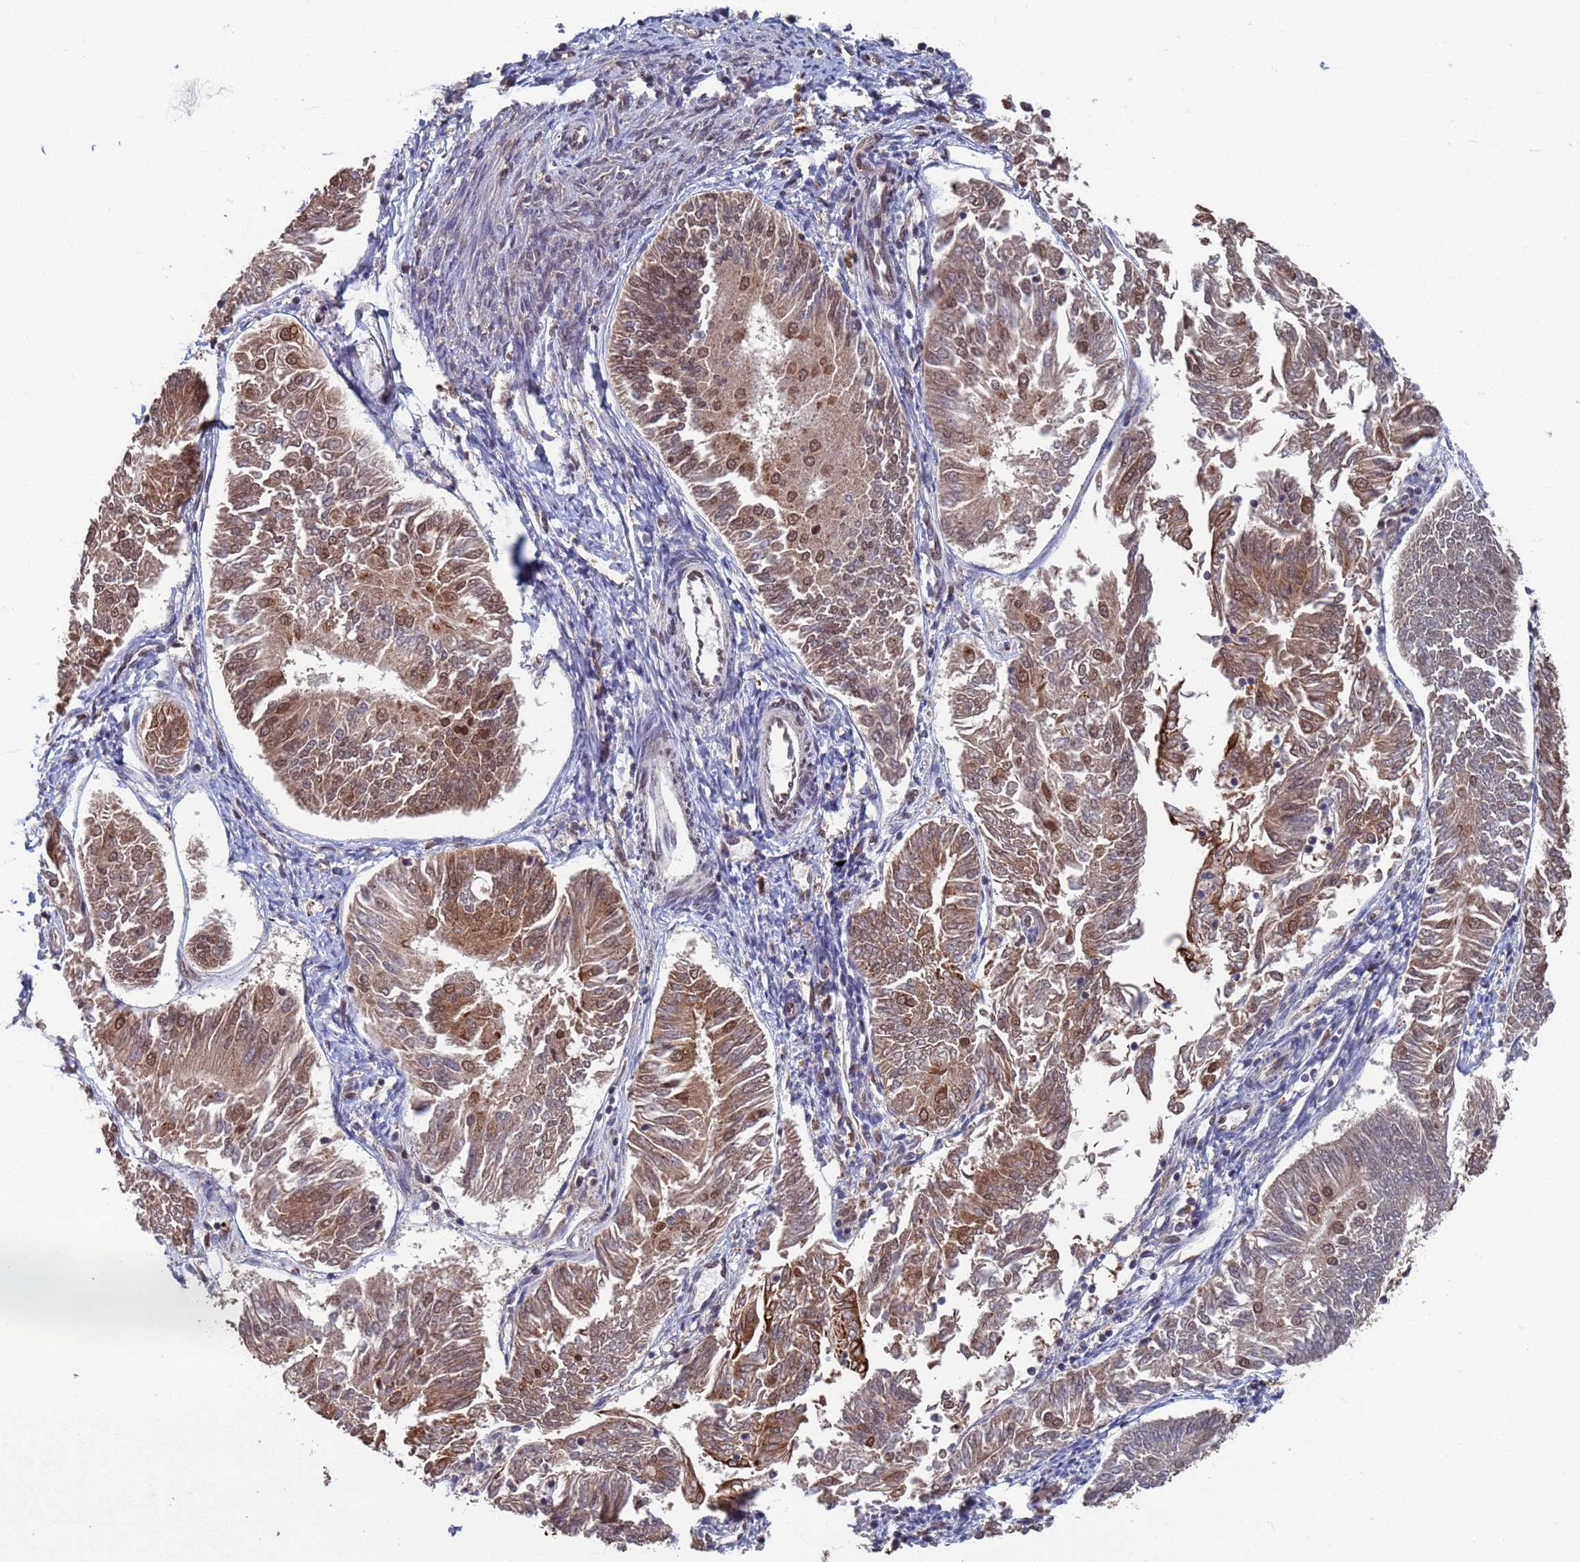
{"staining": {"intensity": "weak", "quantity": ">75%", "location": "cytoplasmic/membranous,nuclear"}, "tissue": "endometrial cancer", "cell_type": "Tumor cells", "image_type": "cancer", "snomed": [{"axis": "morphology", "description": "Adenocarcinoma, NOS"}, {"axis": "topography", "description": "Endometrium"}], "caption": "Tumor cells display low levels of weak cytoplasmic/membranous and nuclear expression in about >75% of cells in human endometrial cancer (adenocarcinoma).", "gene": "FUBP3", "patient": {"sex": "female", "age": 58}}